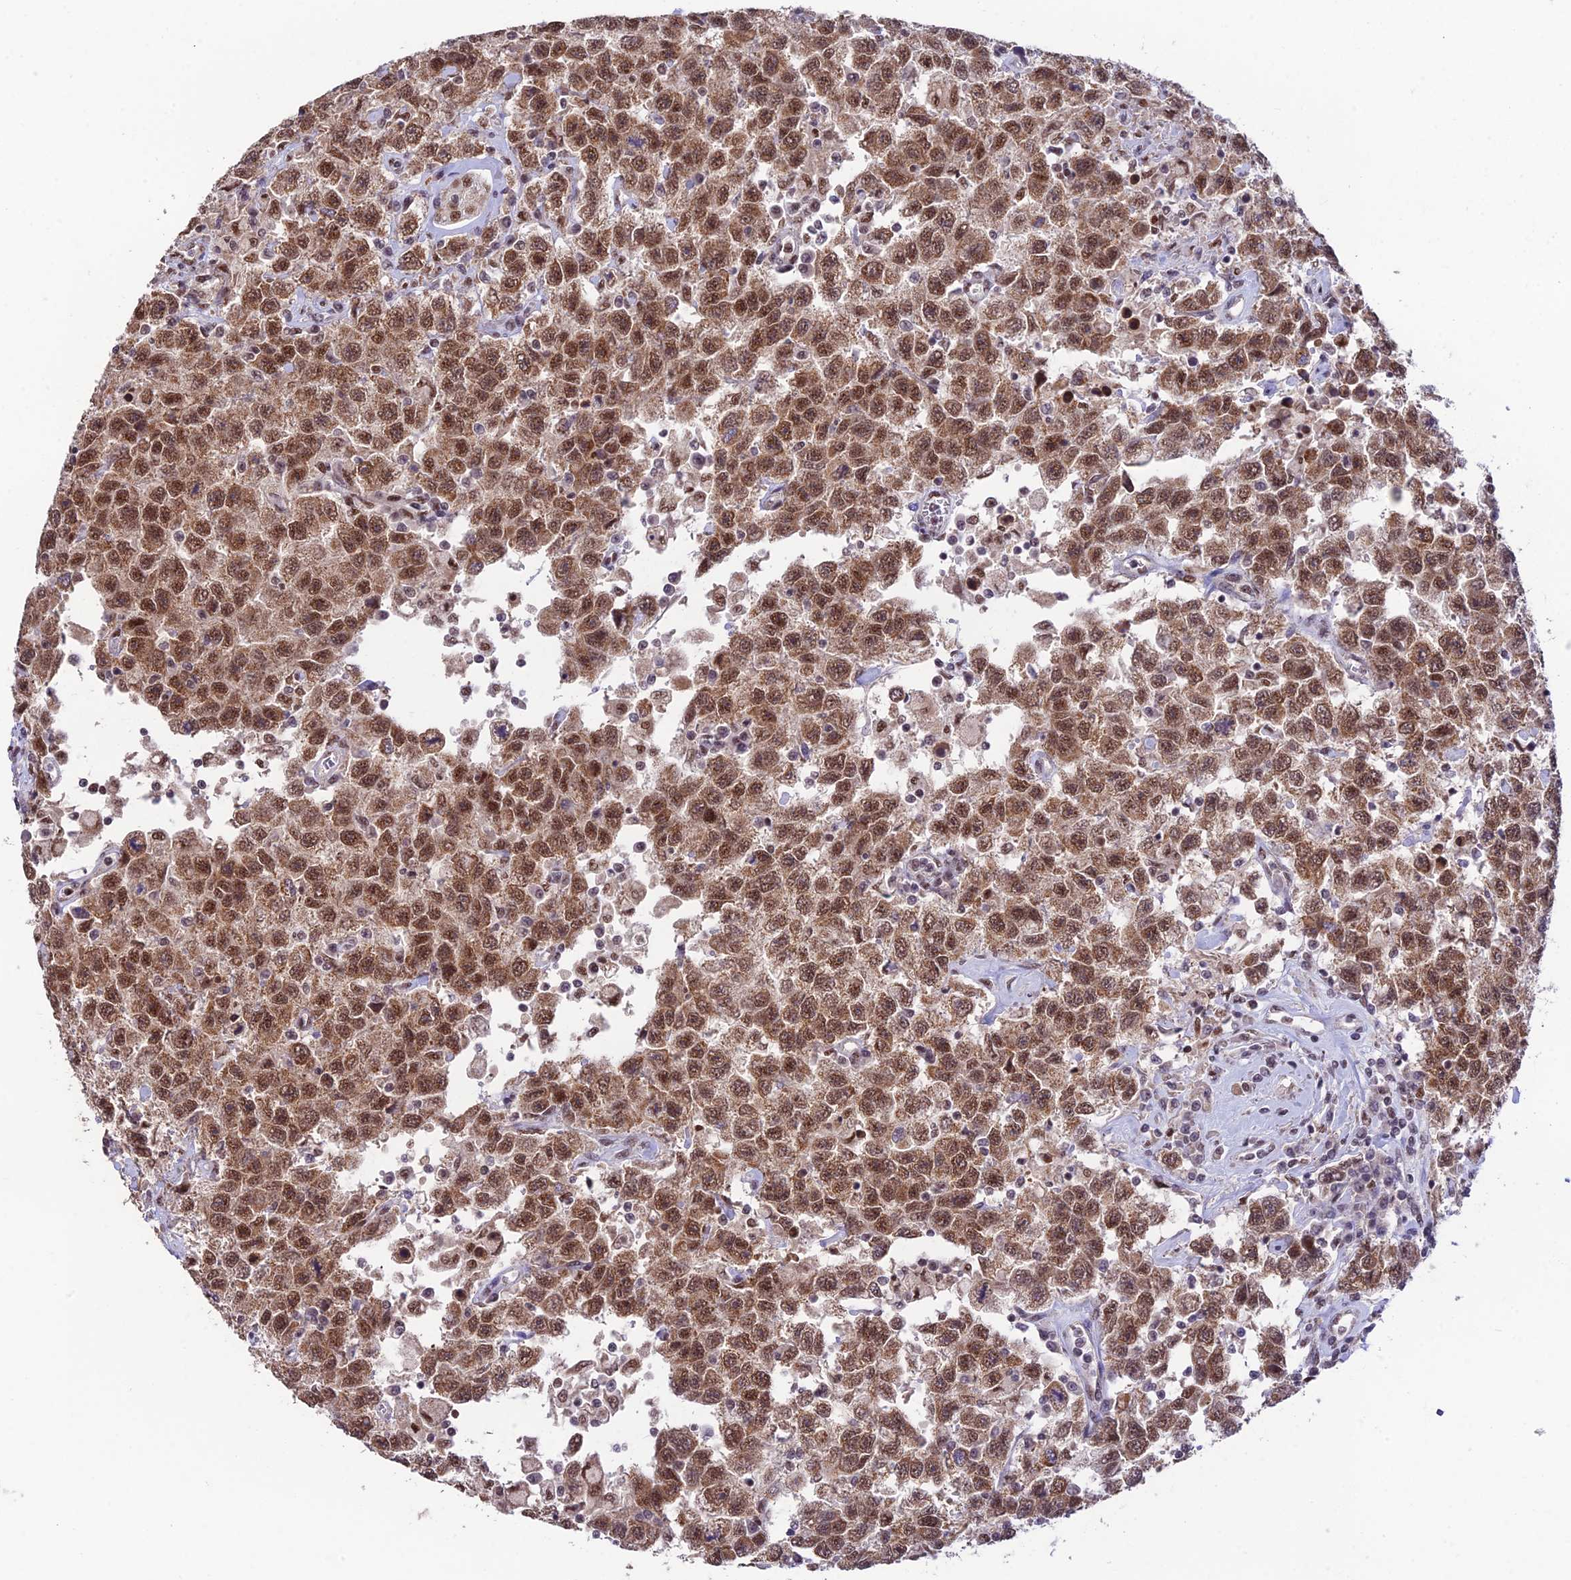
{"staining": {"intensity": "moderate", "quantity": ">75%", "location": "cytoplasmic/membranous,nuclear"}, "tissue": "testis cancer", "cell_type": "Tumor cells", "image_type": "cancer", "snomed": [{"axis": "morphology", "description": "Seminoma, NOS"}, {"axis": "topography", "description": "Testis"}], "caption": "DAB (3,3'-diaminobenzidine) immunohistochemical staining of human testis cancer (seminoma) exhibits moderate cytoplasmic/membranous and nuclear protein positivity in about >75% of tumor cells.", "gene": "THOC7", "patient": {"sex": "male", "age": 41}}